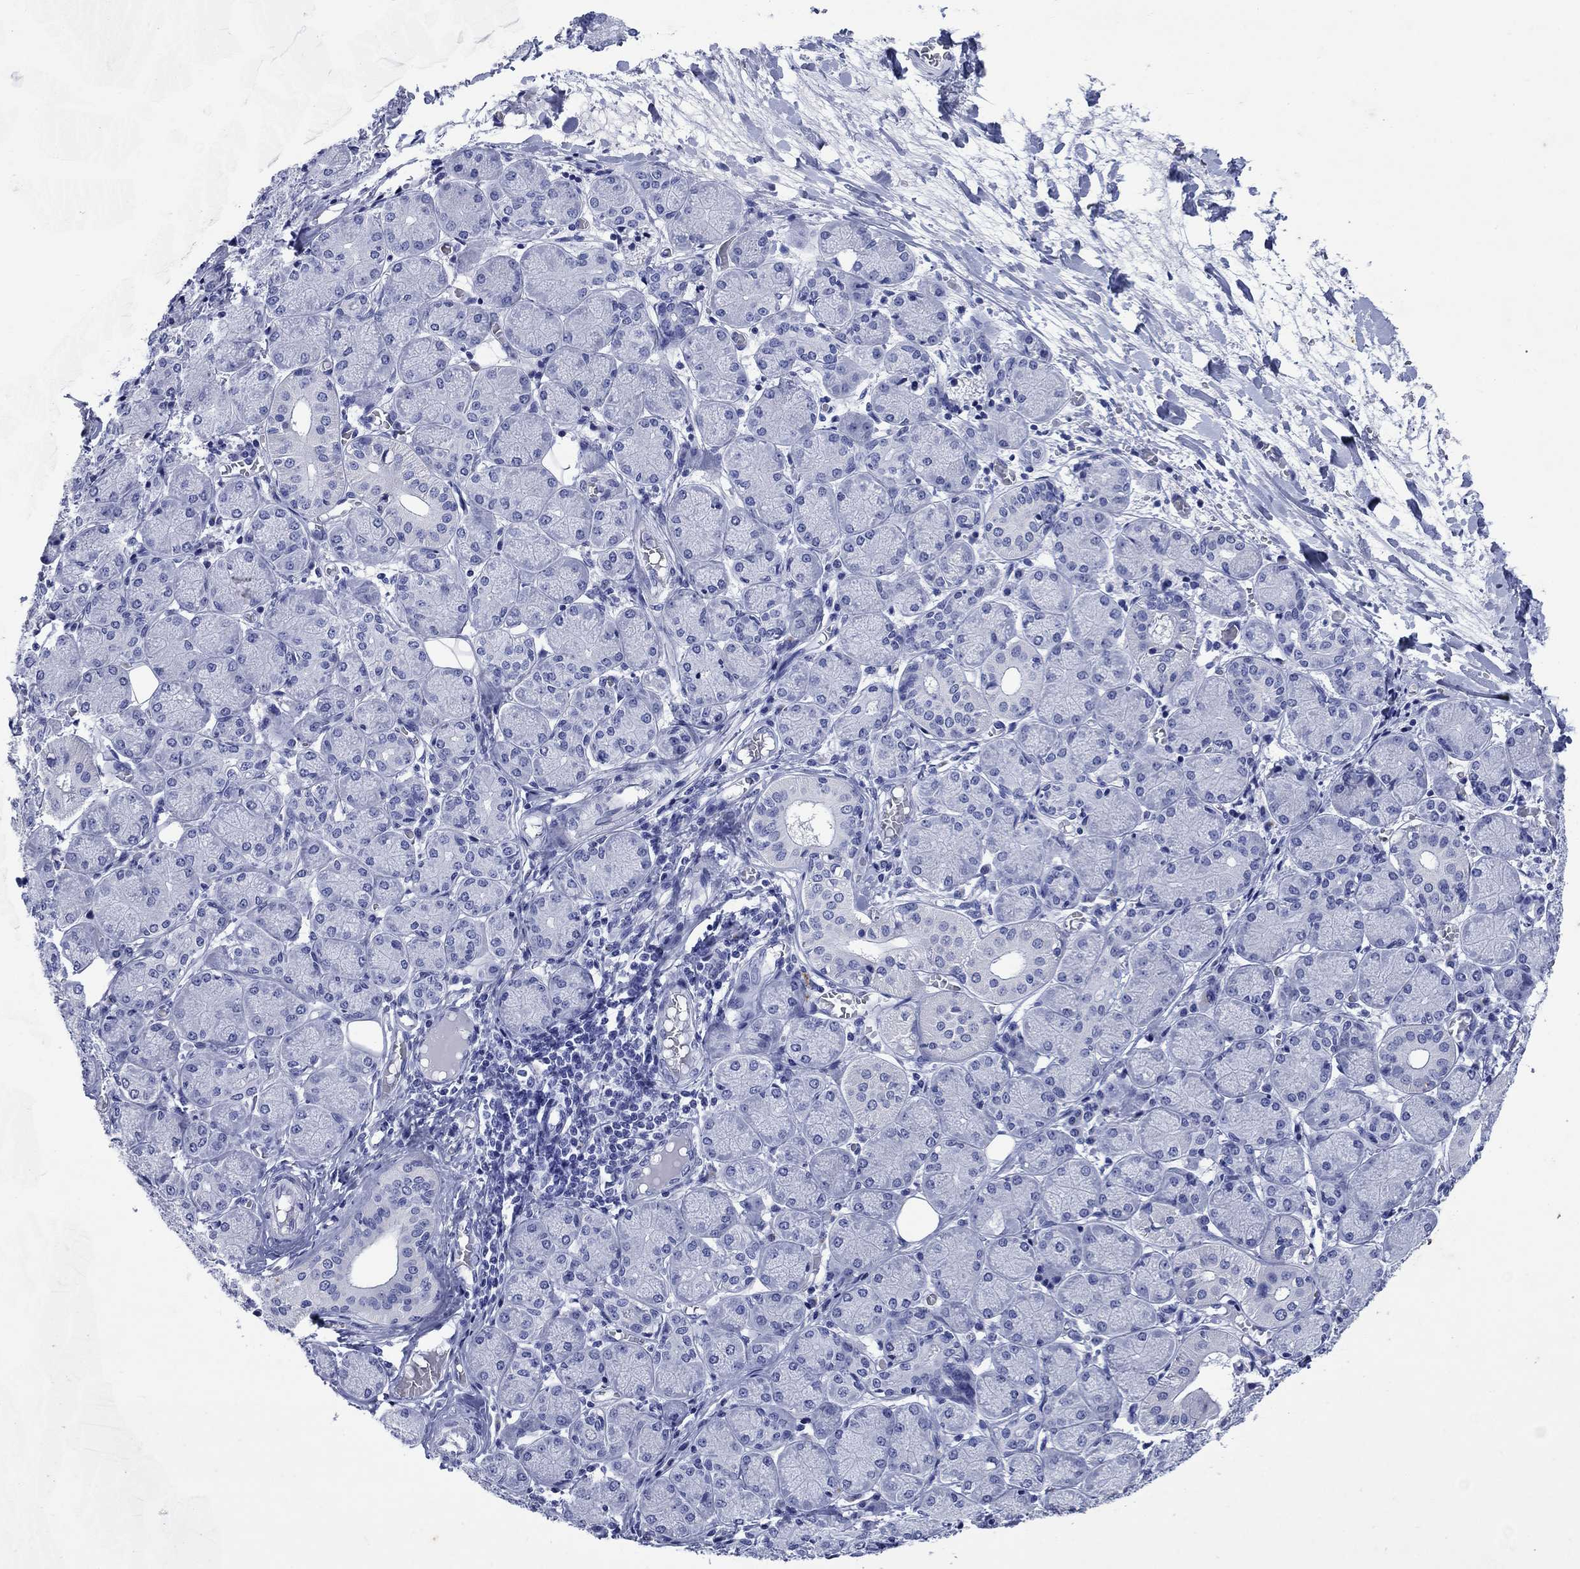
{"staining": {"intensity": "negative", "quantity": "none", "location": "none"}, "tissue": "salivary gland", "cell_type": "Glandular cells", "image_type": "normal", "snomed": [{"axis": "morphology", "description": "Normal tissue, NOS"}, {"axis": "topography", "description": "Salivary gland"}, {"axis": "topography", "description": "Peripheral nerve tissue"}], "caption": "High magnification brightfield microscopy of normal salivary gland stained with DAB (3,3'-diaminobenzidine) (brown) and counterstained with hematoxylin (blue): glandular cells show no significant staining.", "gene": "CD1A", "patient": {"sex": "female", "age": 24}}